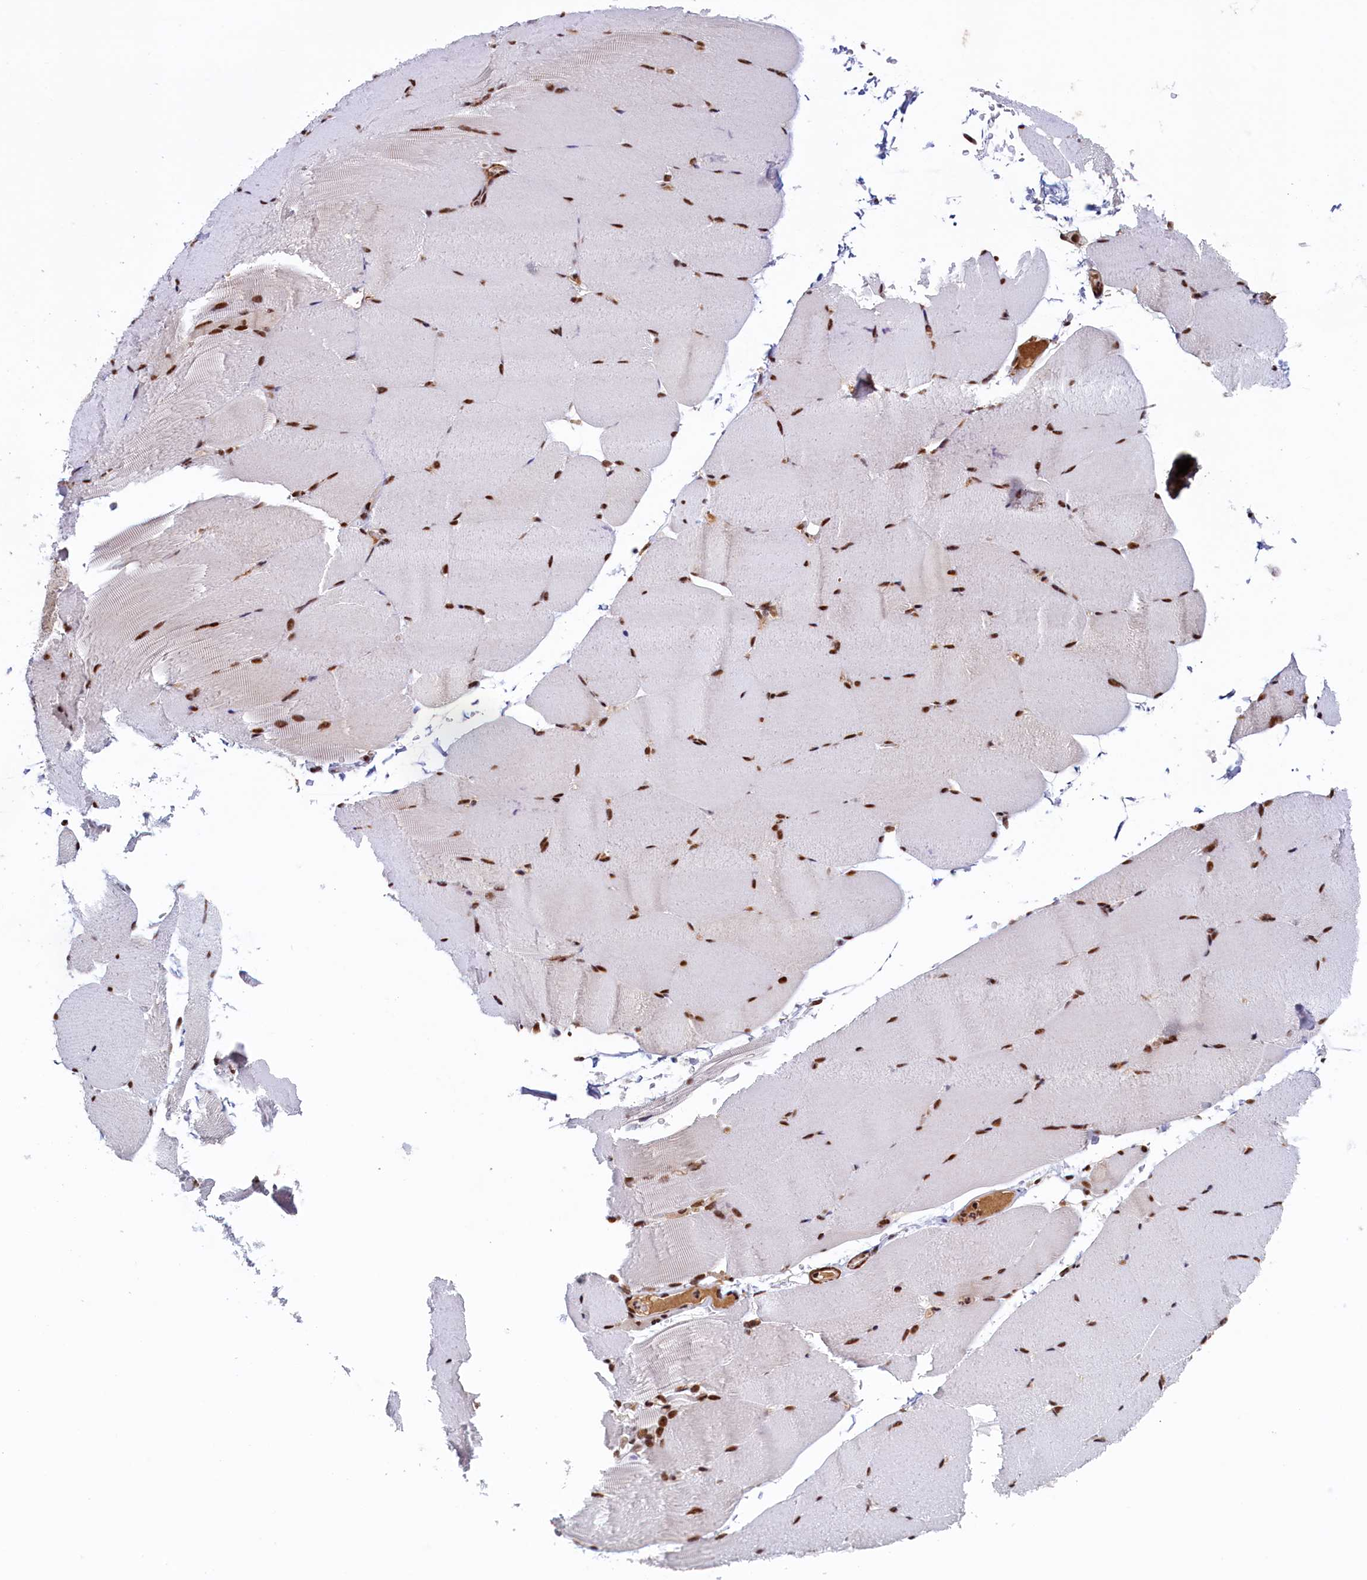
{"staining": {"intensity": "moderate", "quantity": ">75%", "location": "nuclear"}, "tissue": "skeletal muscle", "cell_type": "Myocytes", "image_type": "normal", "snomed": [{"axis": "morphology", "description": "Normal tissue, NOS"}, {"axis": "topography", "description": "Skeletal muscle"}, {"axis": "topography", "description": "Parathyroid gland"}], "caption": "Benign skeletal muscle shows moderate nuclear positivity in about >75% of myocytes, visualized by immunohistochemistry.", "gene": "ZC3H18", "patient": {"sex": "female", "age": 37}}